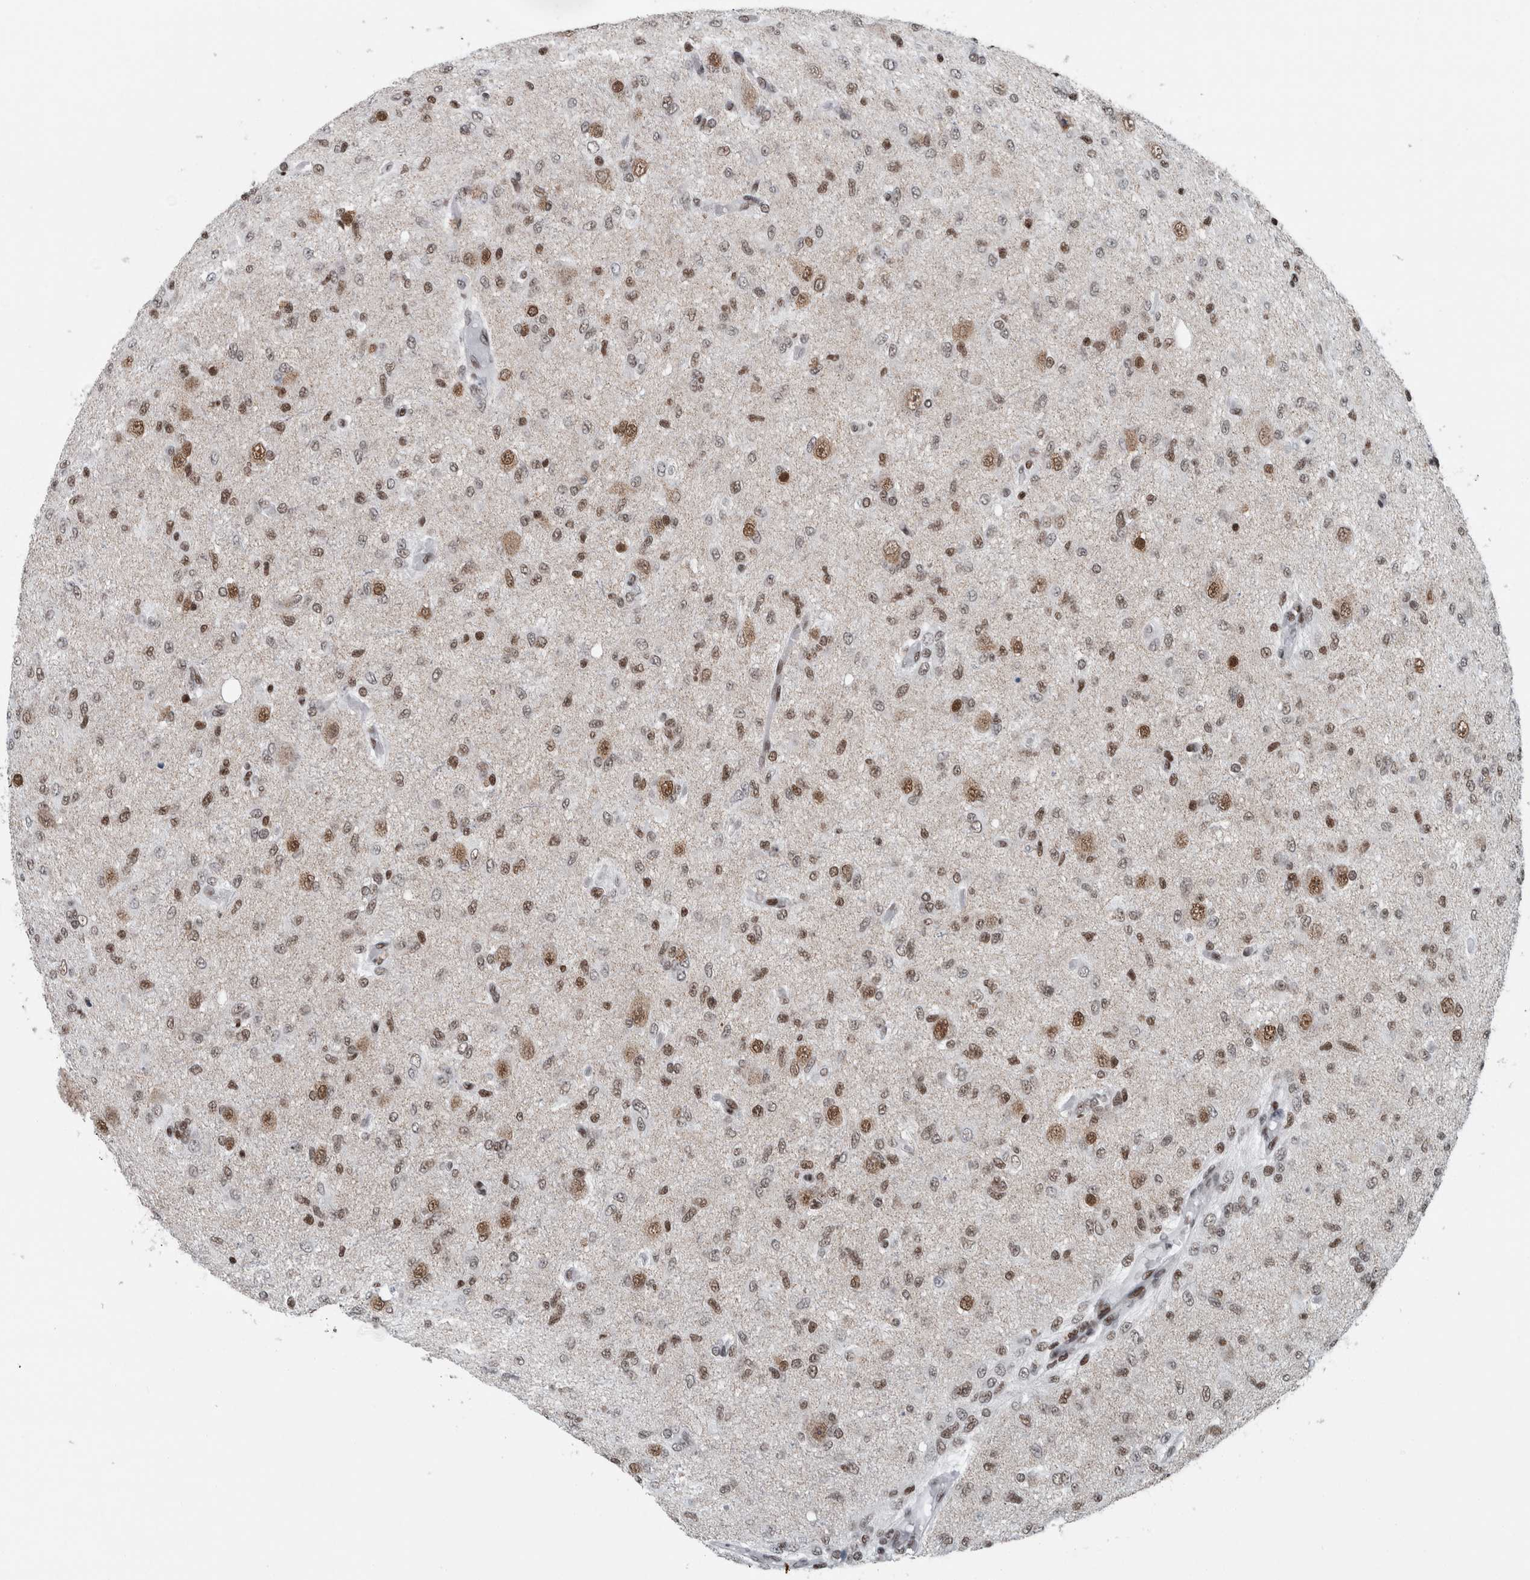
{"staining": {"intensity": "moderate", "quantity": ">75%", "location": "nuclear"}, "tissue": "glioma", "cell_type": "Tumor cells", "image_type": "cancer", "snomed": [{"axis": "morphology", "description": "Glioma, malignant, High grade"}, {"axis": "topography", "description": "Brain"}], "caption": "Protein expression by immunohistochemistry reveals moderate nuclear positivity in about >75% of tumor cells in high-grade glioma (malignant).", "gene": "DNMT3A", "patient": {"sex": "female", "age": 59}}